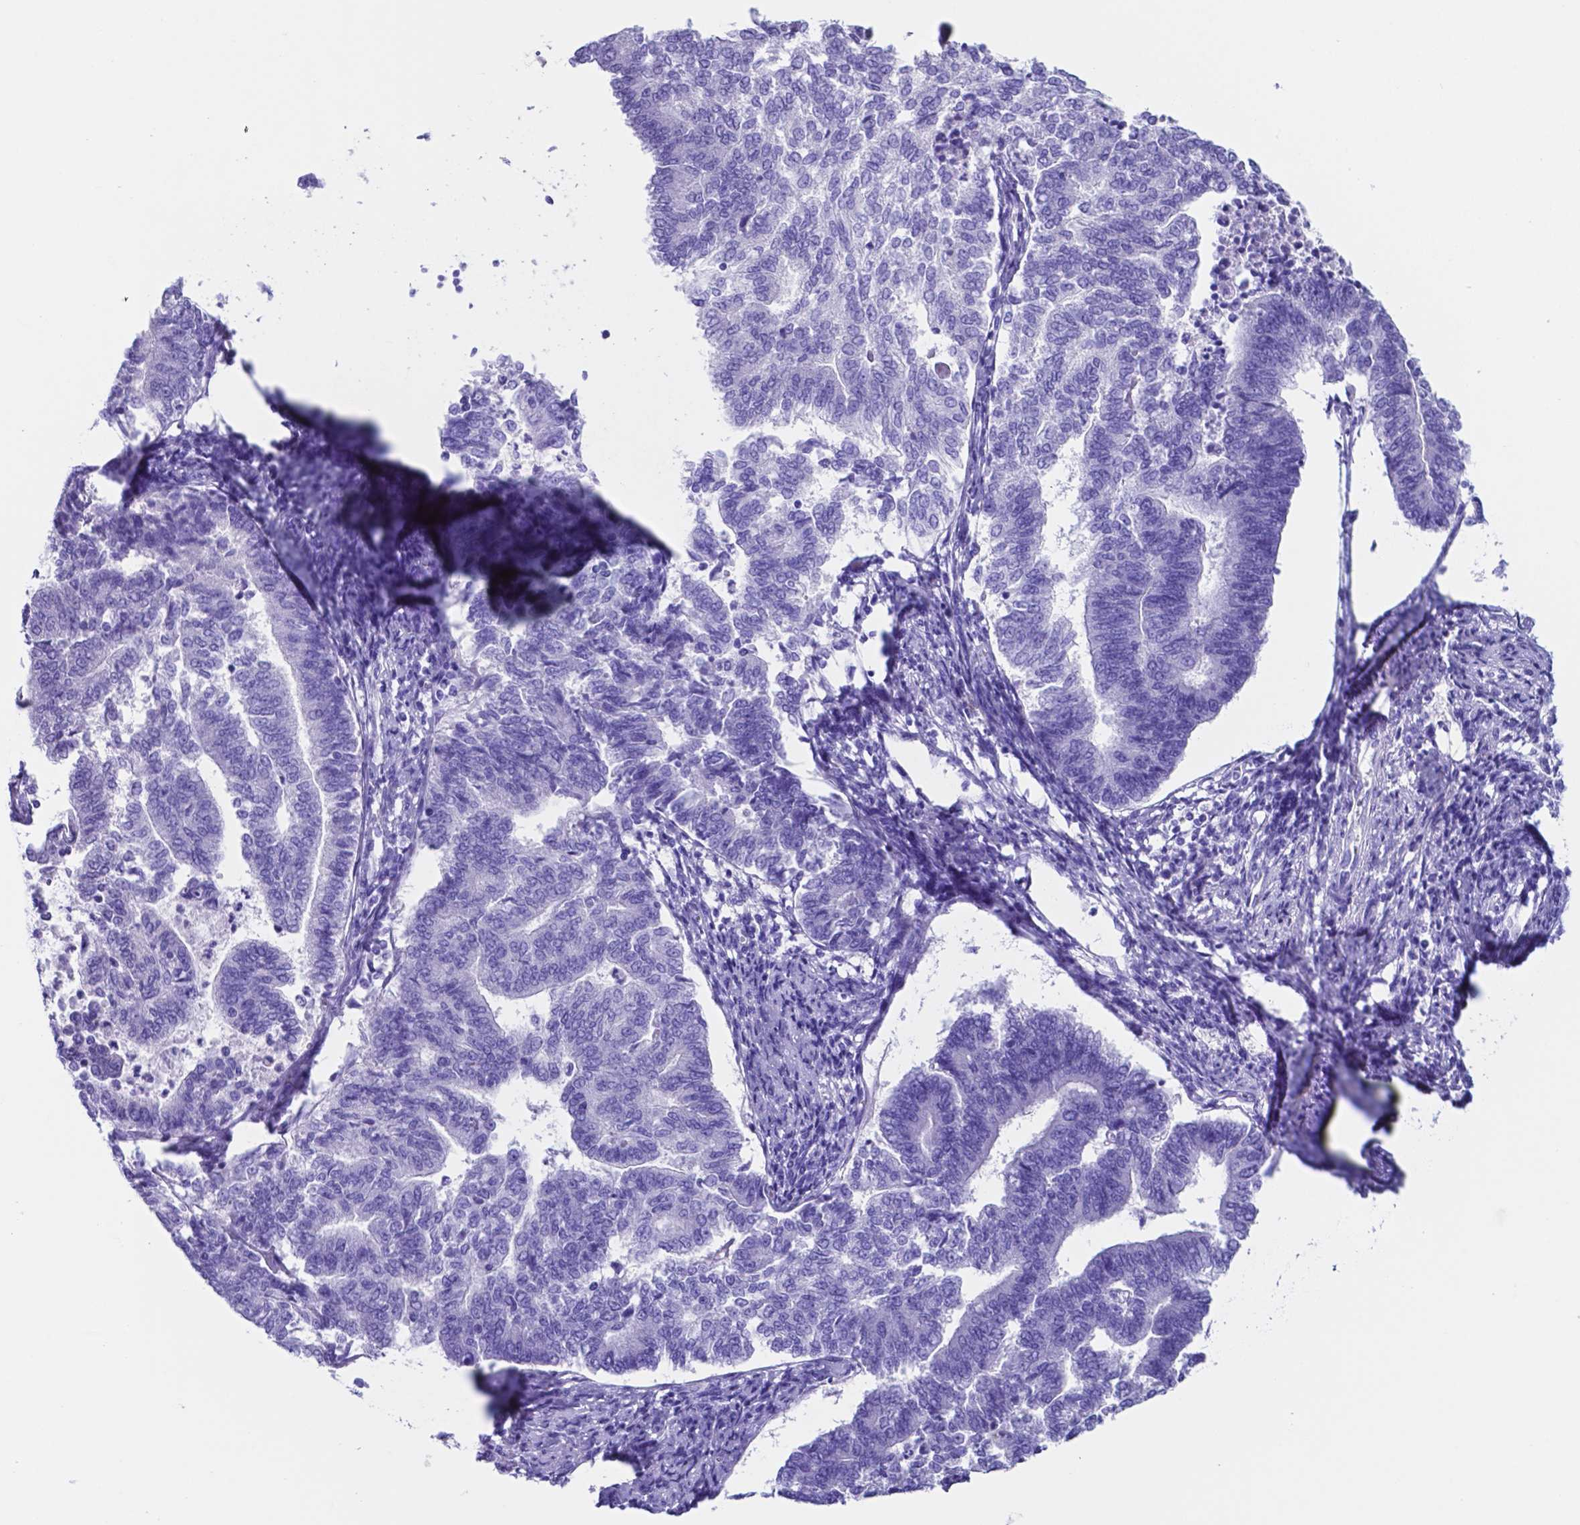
{"staining": {"intensity": "negative", "quantity": "none", "location": "none"}, "tissue": "endometrial cancer", "cell_type": "Tumor cells", "image_type": "cancer", "snomed": [{"axis": "morphology", "description": "Adenocarcinoma, NOS"}, {"axis": "topography", "description": "Endometrium"}], "caption": "Immunohistochemical staining of endometrial cancer shows no significant expression in tumor cells.", "gene": "DNAAF8", "patient": {"sex": "female", "age": 65}}